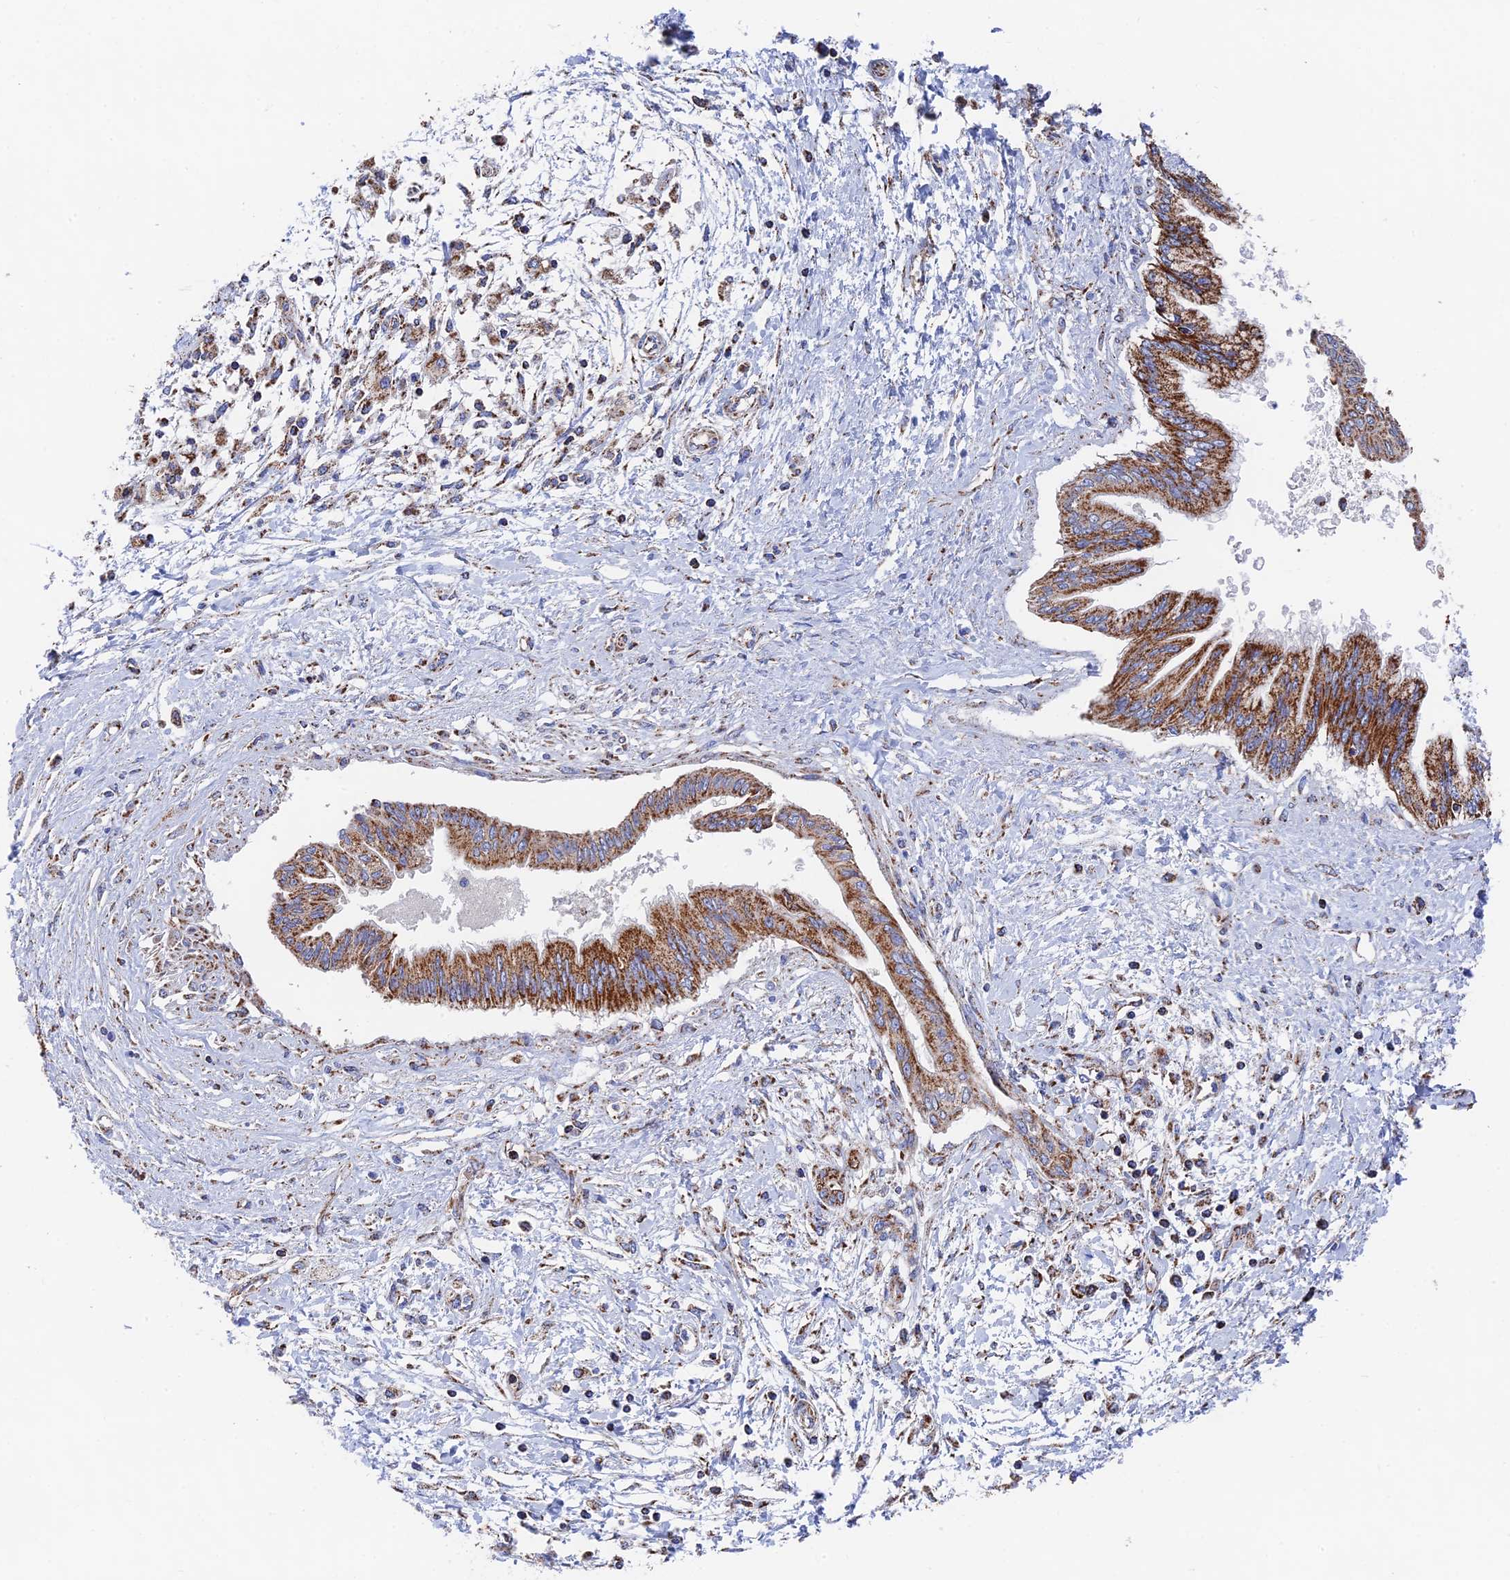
{"staining": {"intensity": "strong", "quantity": ">75%", "location": "cytoplasmic/membranous"}, "tissue": "pancreatic cancer", "cell_type": "Tumor cells", "image_type": "cancer", "snomed": [{"axis": "morphology", "description": "Adenocarcinoma, NOS"}, {"axis": "topography", "description": "Pancreas"}], "caption": "DAB immunohistochemical staining of human pancreatic cancer shows strong cytoplasmic/membranous protein positivity in about >75% of tumor cells. Using DAB (brown) and hematoxylin (blue) stains, captured at high magnification using brightfield microscopy.", "gene": "HAUS8", "patient": {"sex": "male", "age": 46}}